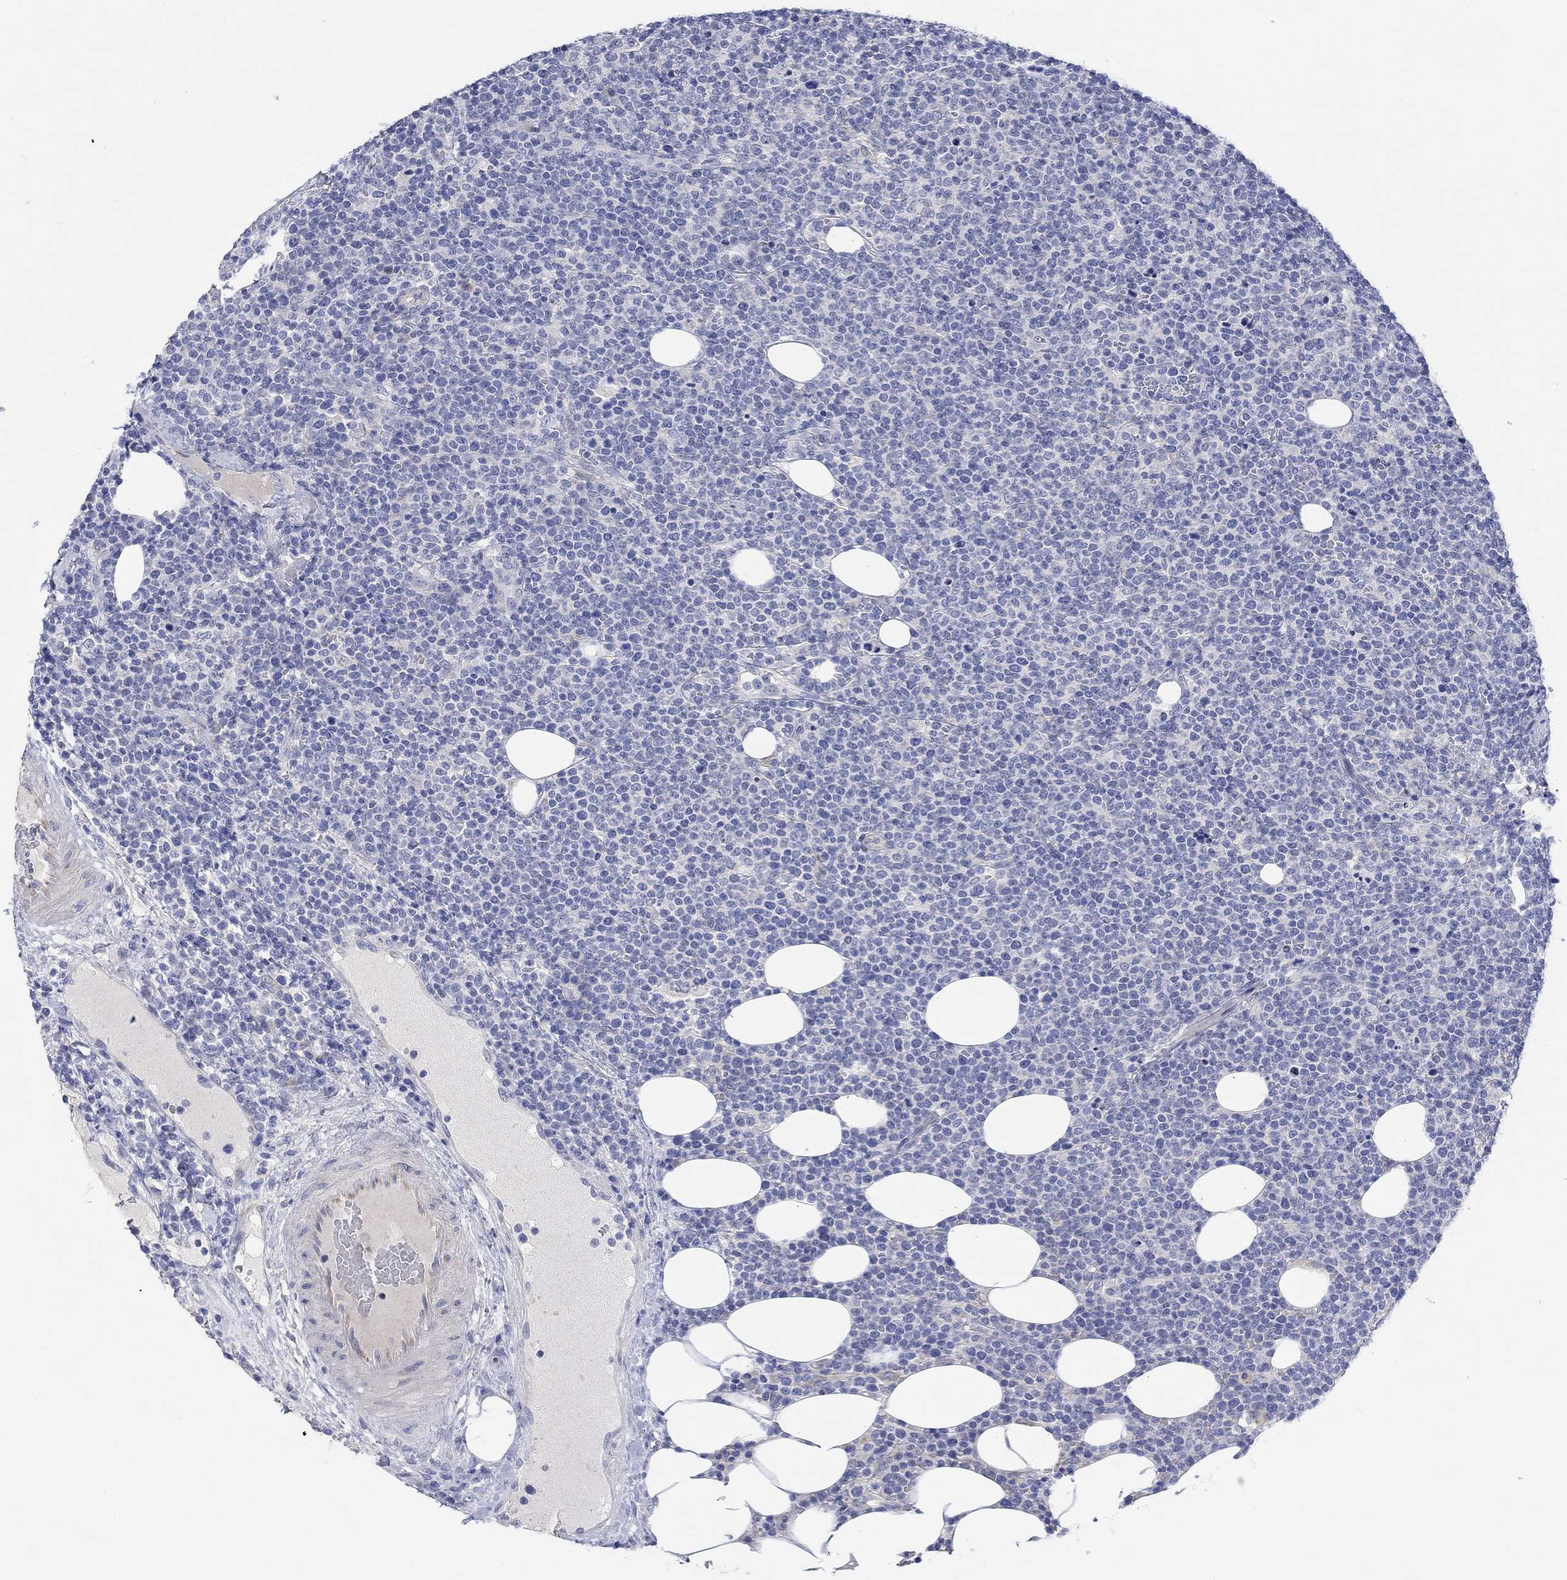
{"staining": {"intensity": "negative", "quantity": "none", "location": "none"}, "tissue": "lymphoma", "cell_type": "Tumor cells", "image_type": "cancer", "snomed": [{"axis": "morphology", "description": "Malignant lymphoma, non-Hodgkin's type, High grade"}, {"axis": "topography", "description": "Lymph node"}], "caption": "This is an immunohistochemistry (IHC) micrograph of lymphoma. There is no staining in tumor cells.", "gene": "DLK1", "patient": {"sex": "male", "age": 61}}